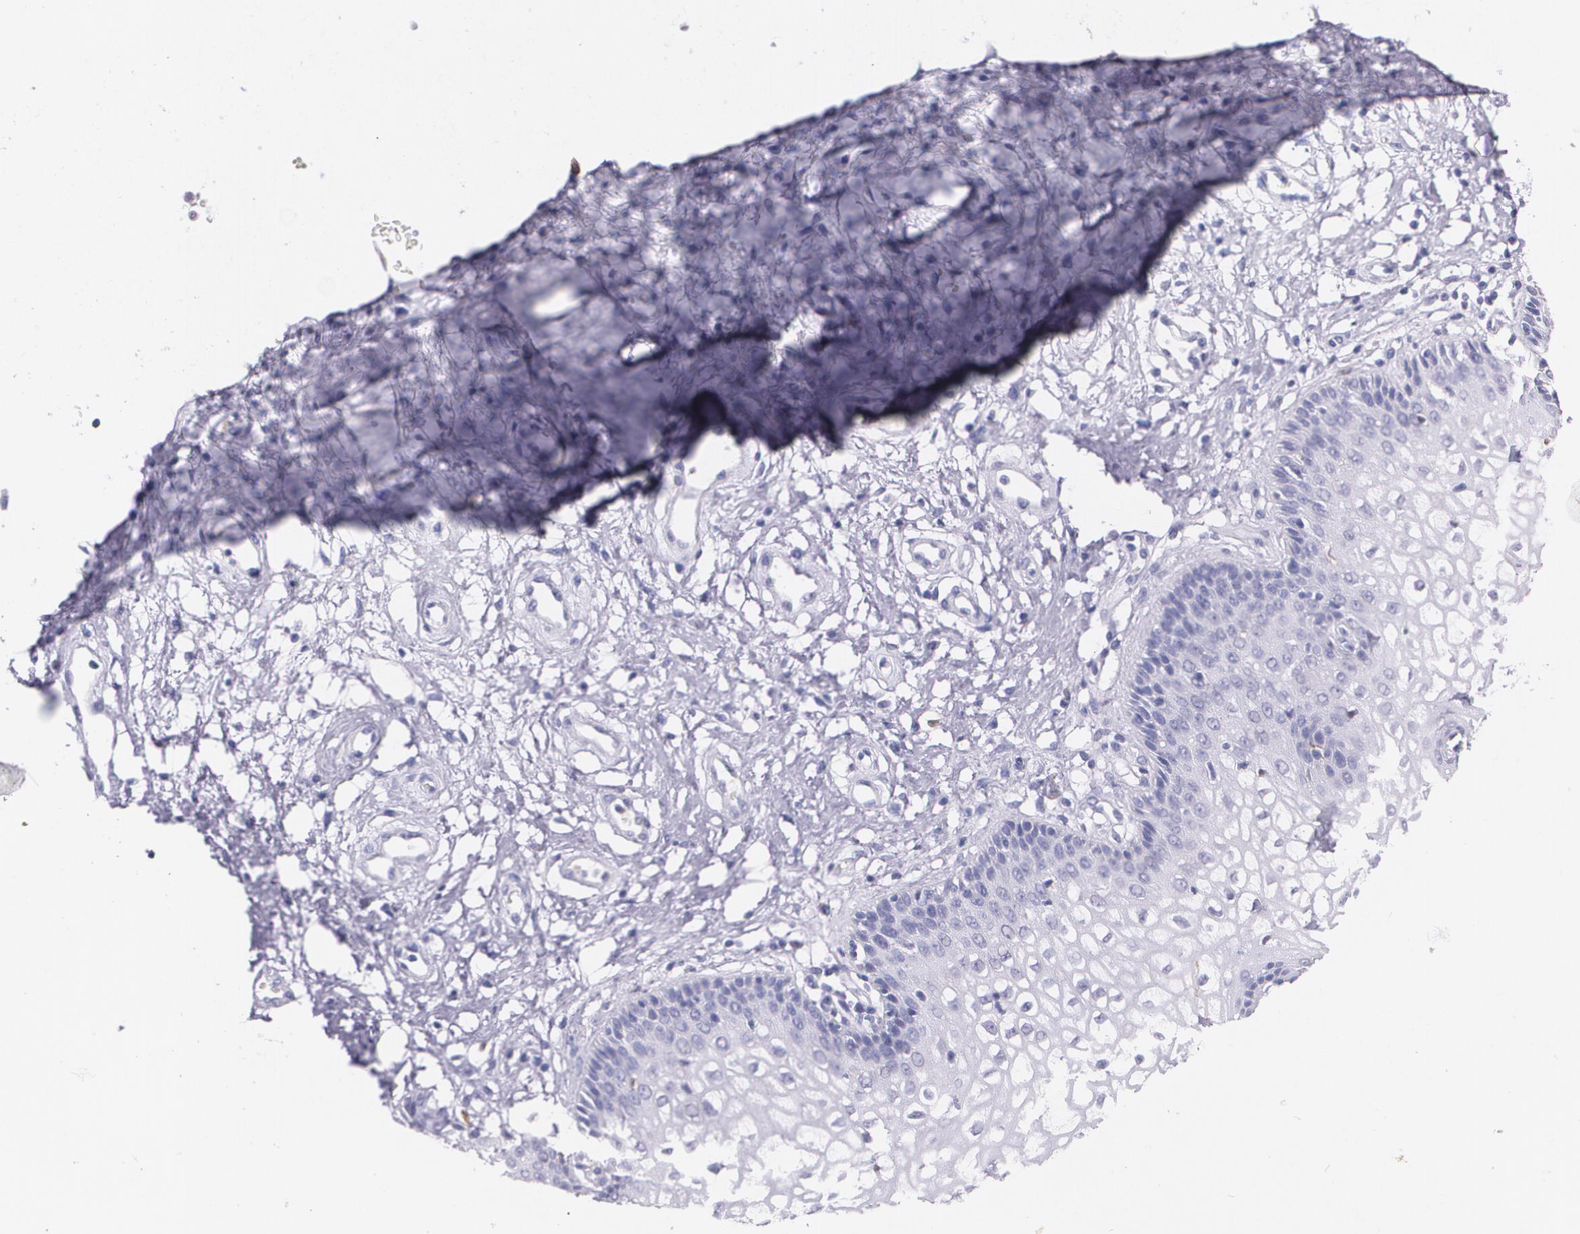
{"staining": {"intensity": "moderate", "quantity": "<25%", "location": "cytoplasmic/membranous"}, "tissue": "vagina", "cell_type": "Squamous epithelial cells", "image_type": "normal", "snomed": [{"axis": "morphology", "description": "Normal tissue, NOS"}, {"axis": "topography", "description": "Vagina"}], "caption": "About <25% of squamous epithelial cells in unremarkable human vagina reveal moderate cytoplasmic/membranous protein expression as visualized by brown immunohistochemical staining.", "gene": "RTN1", "patient": {"sex": "female", "age": 34}}